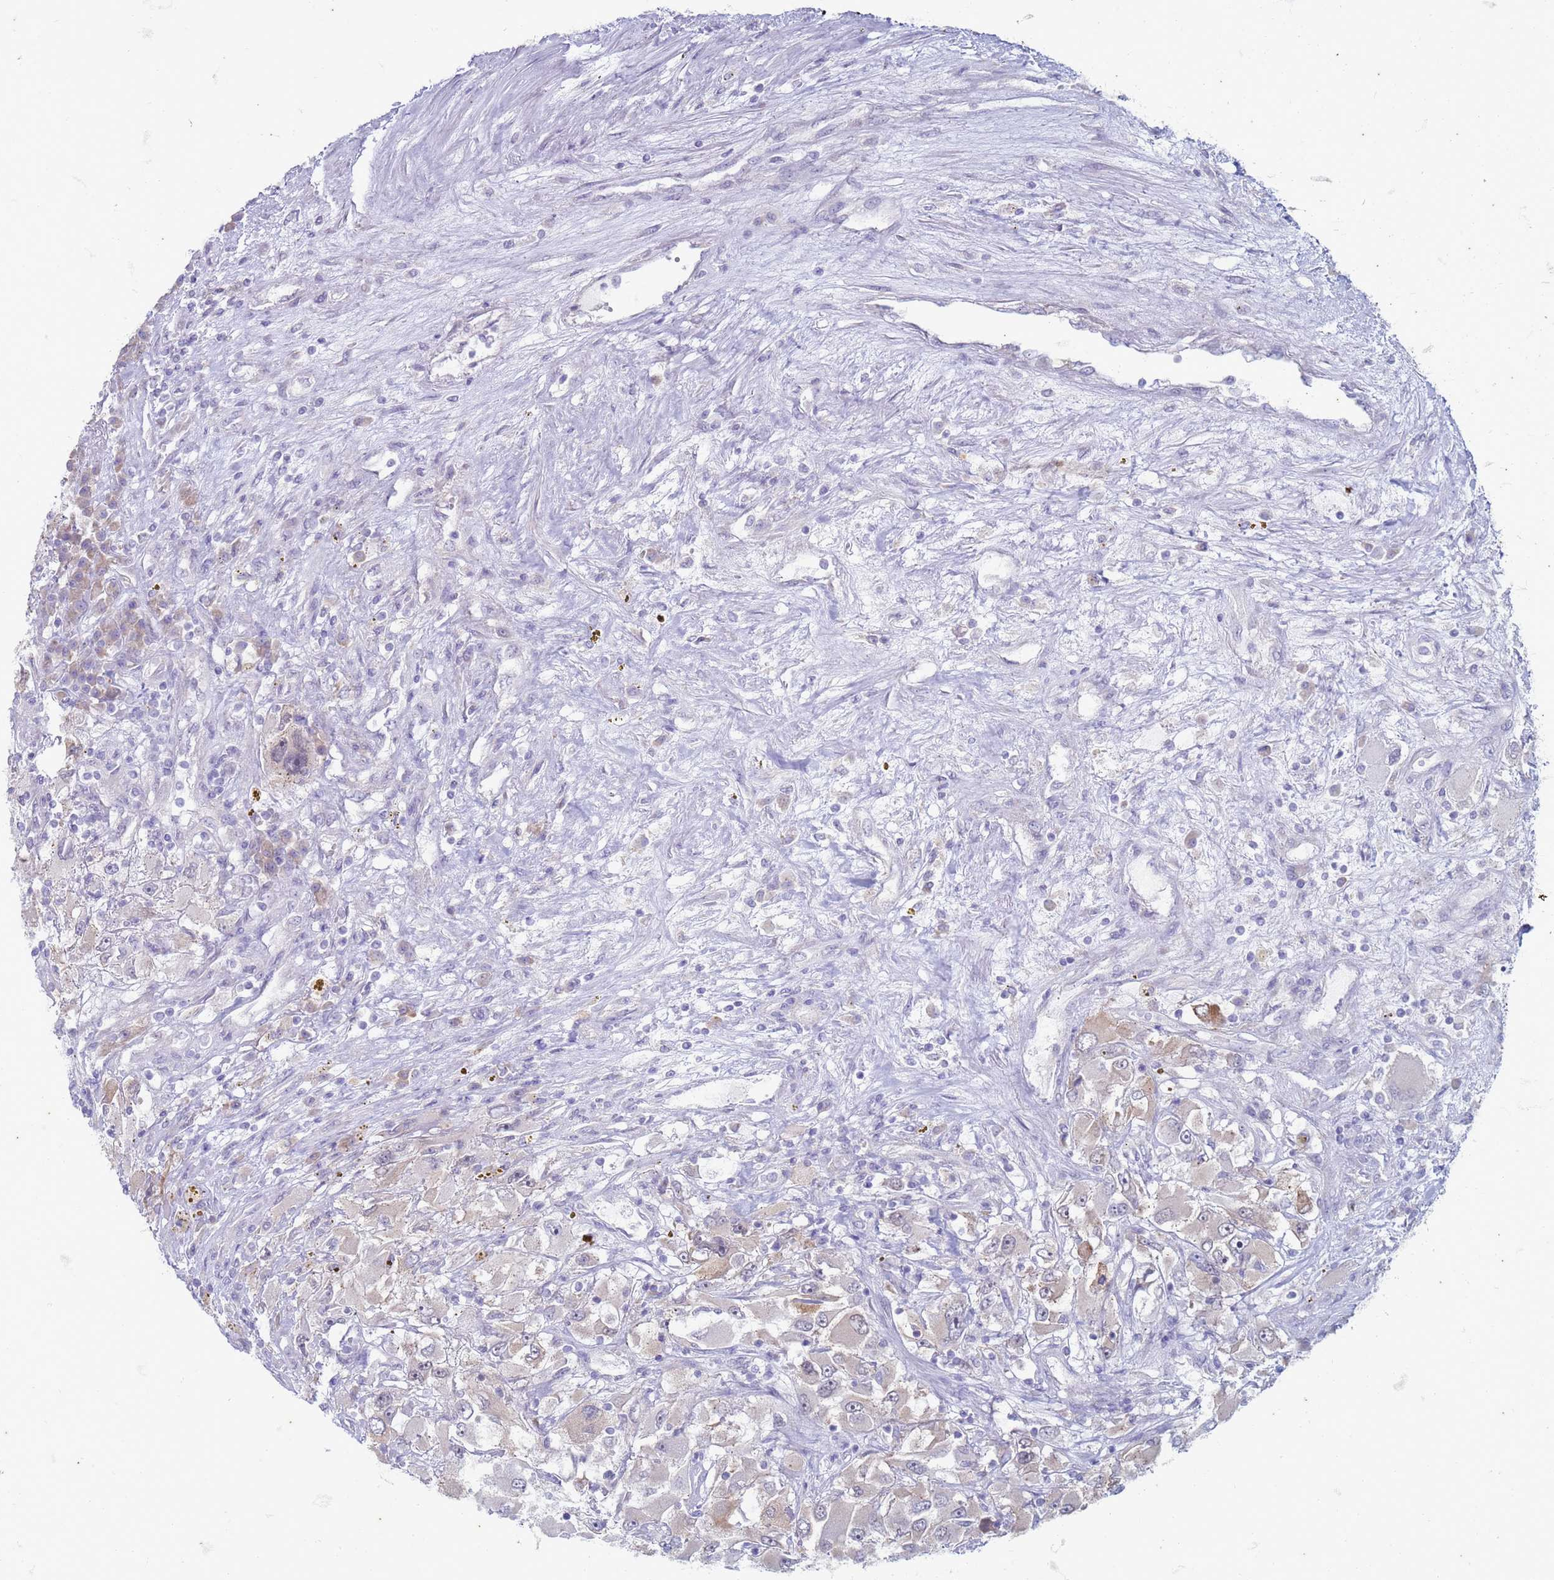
{"staining": {"intensity": "moderate", "quantity": "<25%", "location": "cytoplasmic/membranous"}, "tissue": "renal cancer", "cell_type": "Tumor cells", "image_type": "cancer", "snomed": [{"axis": "morphology", "description": "Adenocarcinoma, NOS"}, {"axis": "topography", "description": "Kidney"}], "caption": "Moderate cytoplasmic/membranous protein positivity is seen in about <25% of tumor cells in renal cancer (adenocarcinoma).", "gene": "SUCO", "patient": {"sex": "female", "age": 52}}